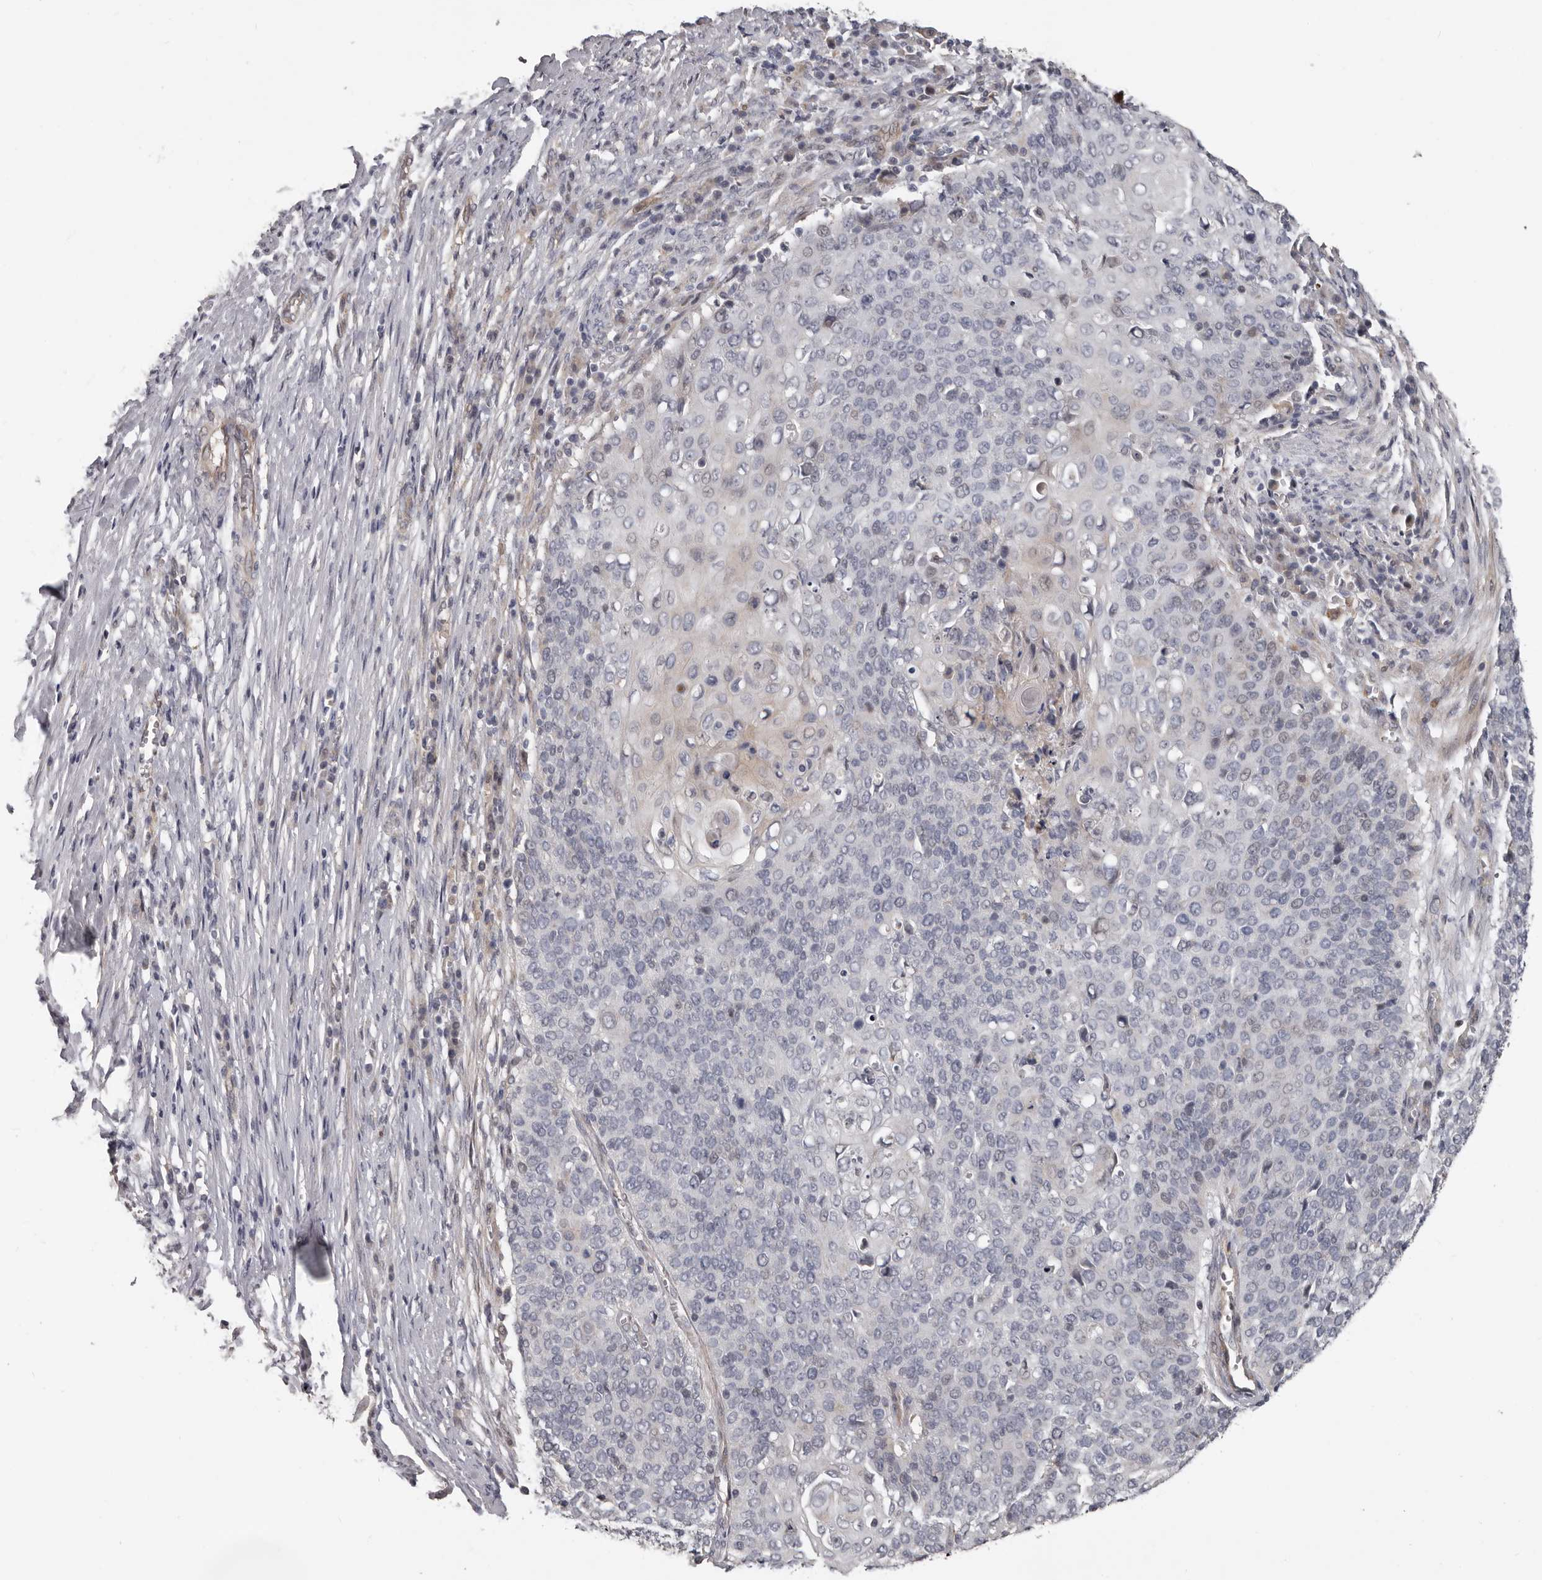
{"staining": {"intensity": "negative", "quantity": "none", "location": "none"}, "tissue": "cervical cancer", "cell_type": "Tumor cells", "image_type": "cancer", "snomed": [{"axis": "morphology", "description": "Squamous cell carcinoma, NOS"}, {"axis": "topography", "description": "Cervix"}], "caption": "This histopathology image is of squamous cell carcinoma (cervical) stained with immunohistochemistry to label a protein in brown with the nuclei are counter-stained blue. There is no positivity in tumor cells. The staining is performed using DAB brown chromogen with nuclei counter-stained in using hematoxylin.", "gene": "RNF217", "patient": {"sex": "female", "age": 39}}